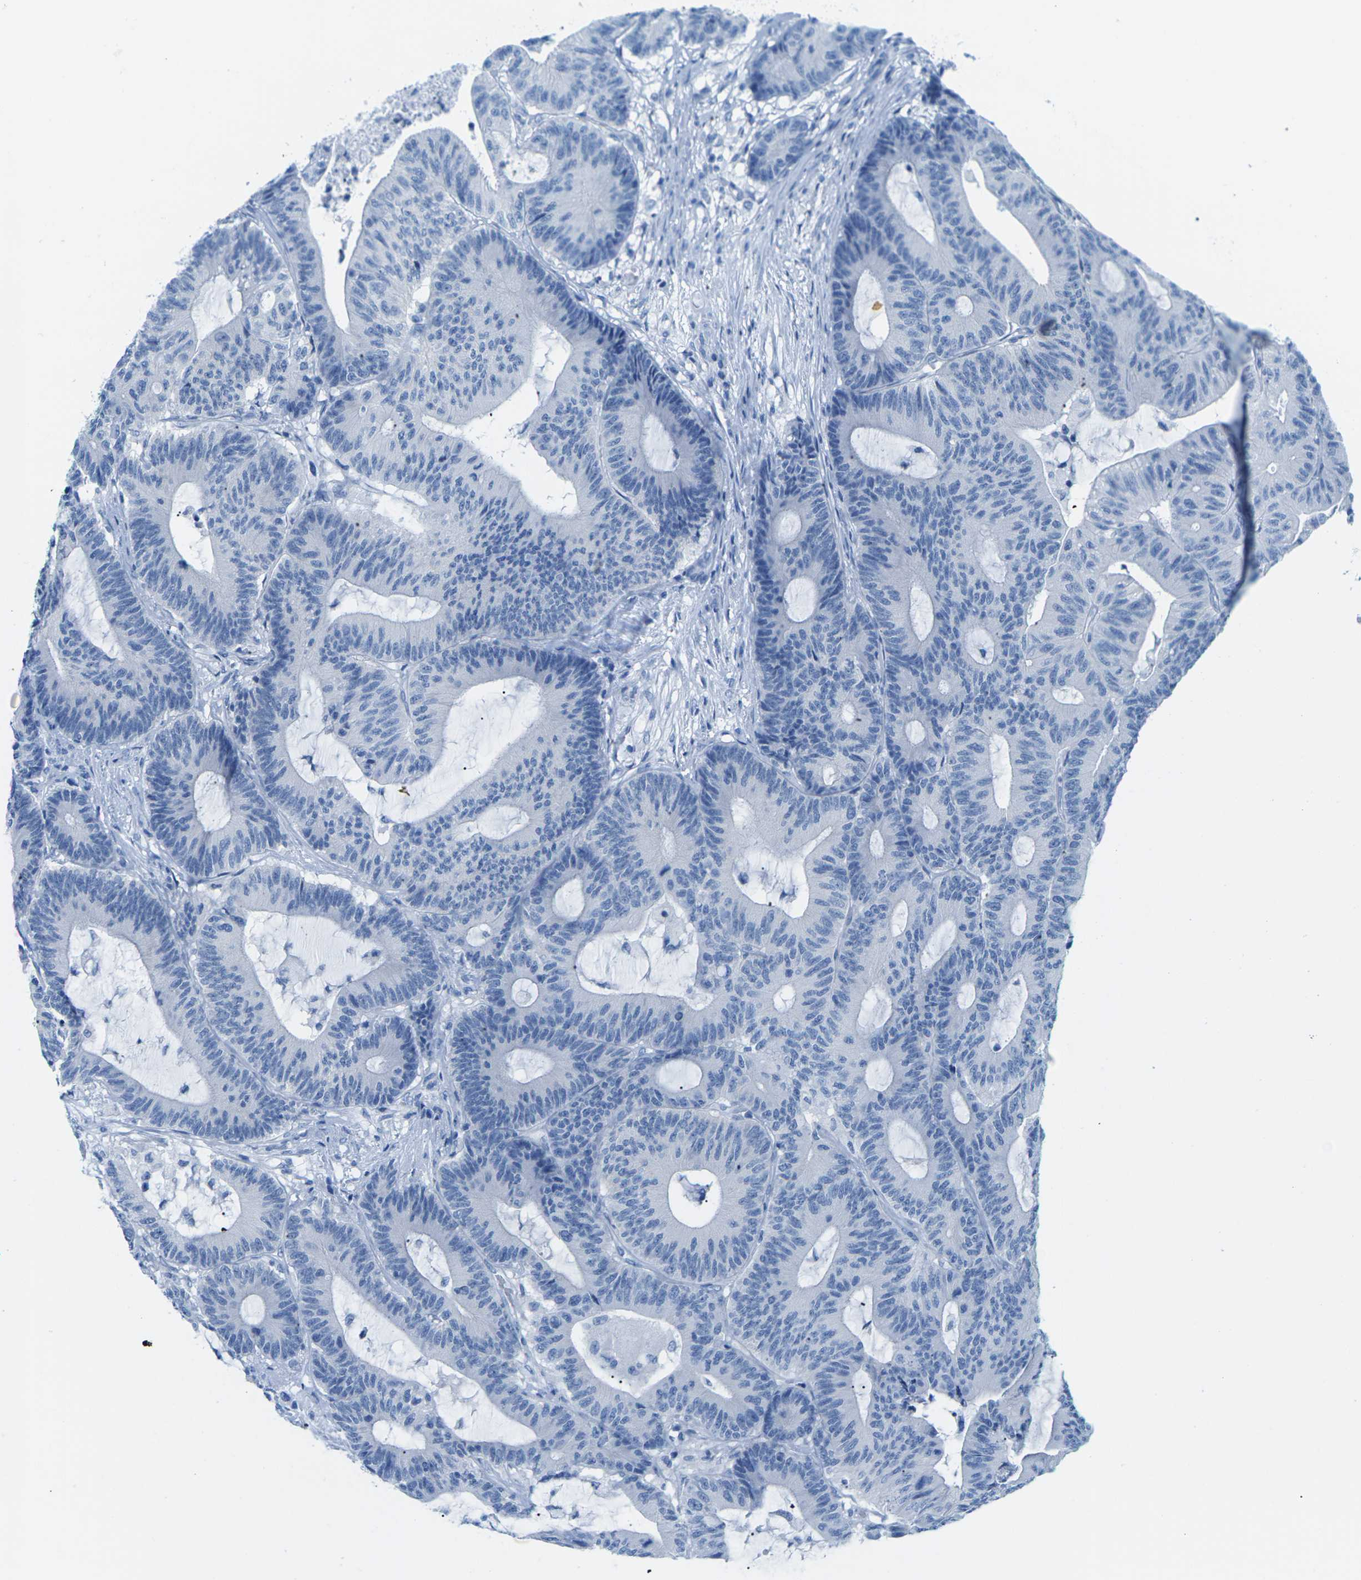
{"staining": {"intensity": "negative", "quantity": "none", "location": "none"}, "tissue": "colorectal cancer", "cell_type": "Tumor cells", "image_type": "cancer", "snomed": [{"axis": "morphology", "description": "Adenocarcinoma, NOS"}, {"axis": "topography", "description": "Colon"}], "caption": "High power microscopy photomicrograph of an immunohistochemistry (IHC) histopathology image of colorectal cancer (adenocarcinoma), revealing no significant positivity in tumor cells.", "gene": "SLC12A1", "patient": {"sex": "female", "age": 84}}